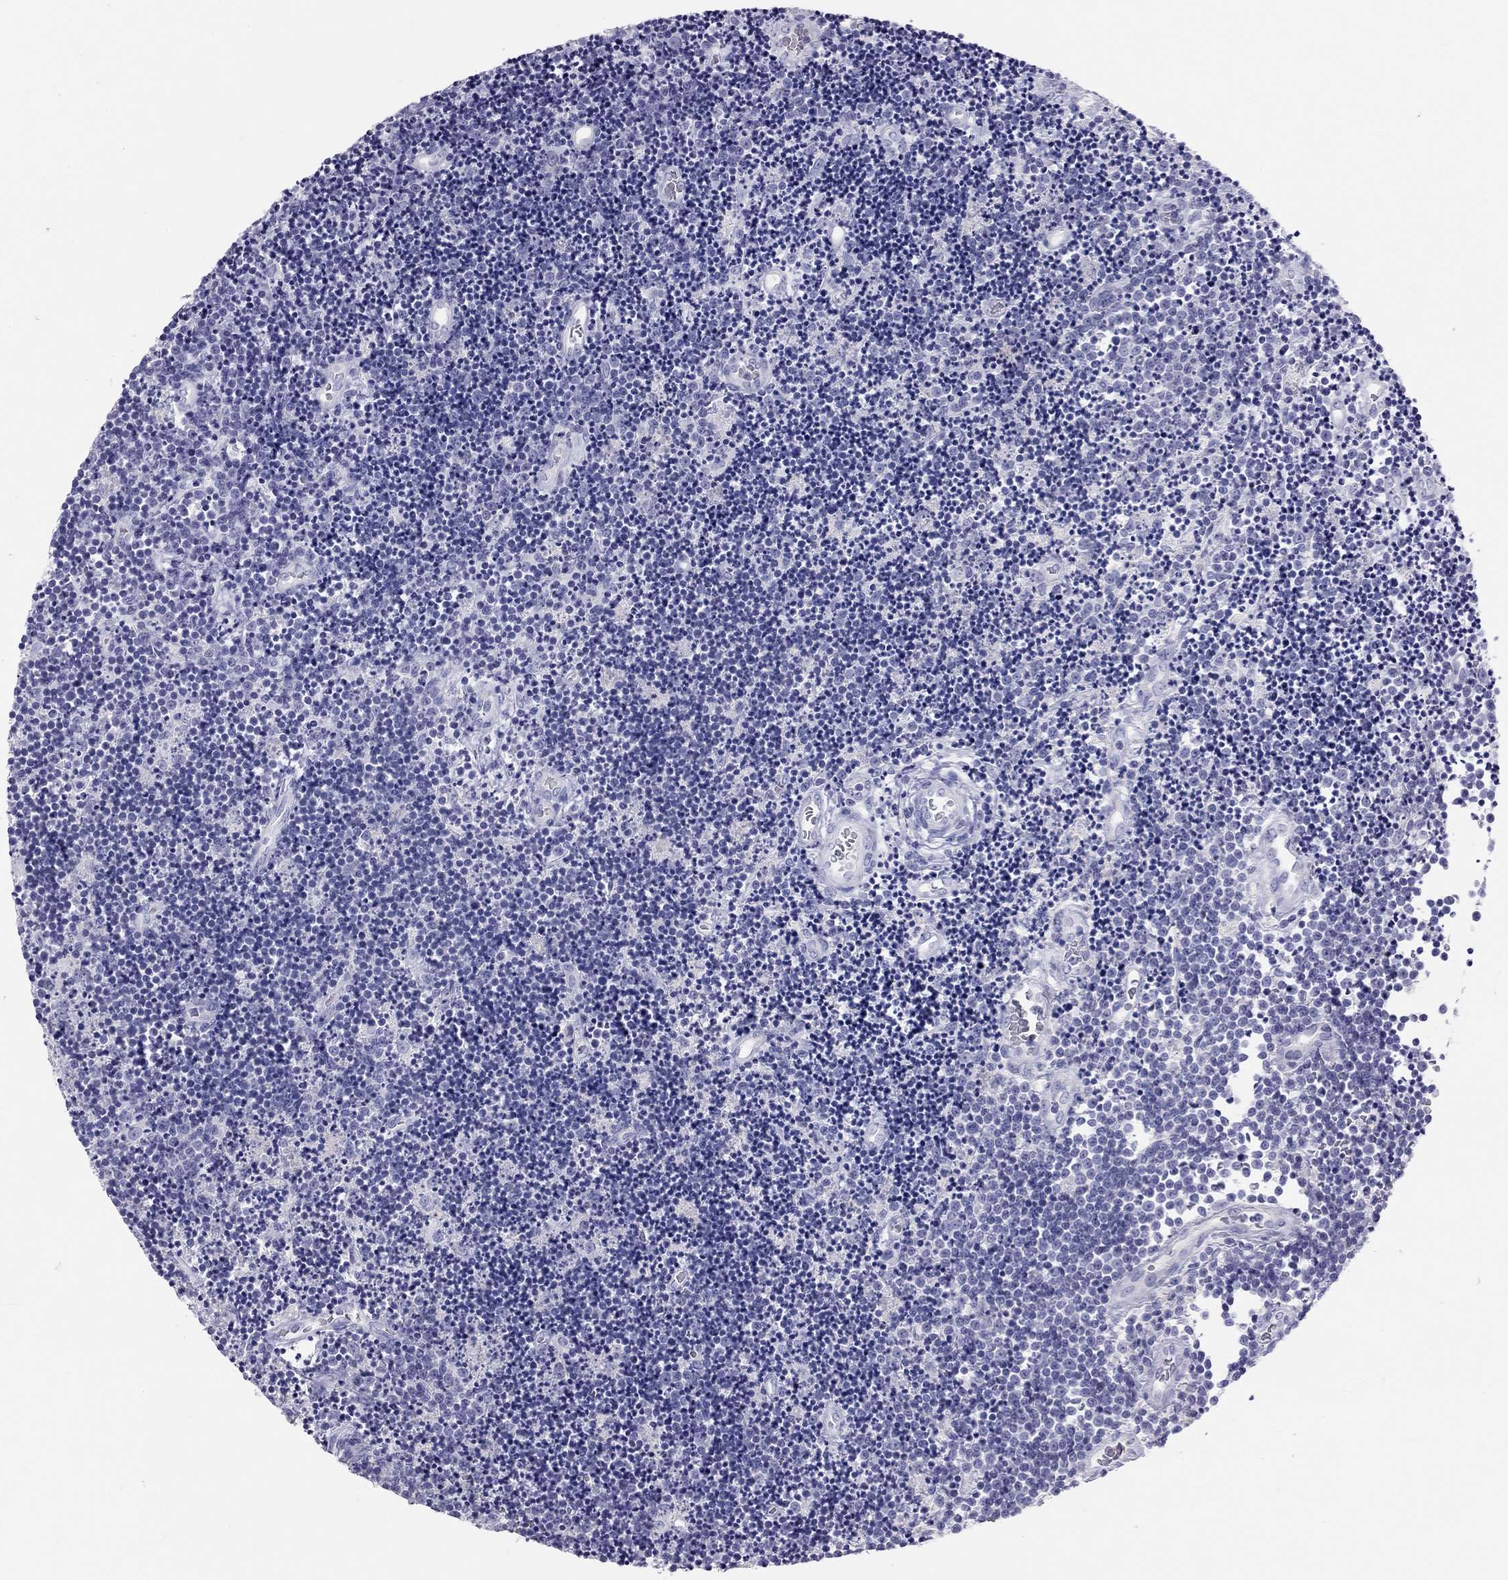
{"staining": {"intensity": "negative", "quantity": "none", "location": "none"}, "tissue": "lymphoma", "cell_type": "Tumor cells", "image_type": "cancer", "snomed": [{"axis": "morphology", "description": "Malignant lymphoma, non-Hodgkin's type, Low grade"}, {"axis": "topography", "description": "Brain"}], "caption": "DAB immunohistochemical staining of human malignant lymphoma, non-Hodgkin's type (low-grade) demonstrates no significant staining in tumor cells. (Stains: DAB IHC with hematoxylin counter stain, Microscopy: brightfield microscopy at high magnification).", "gene": "KLRG1", "patient": {"sex": "female", "age": 66}}